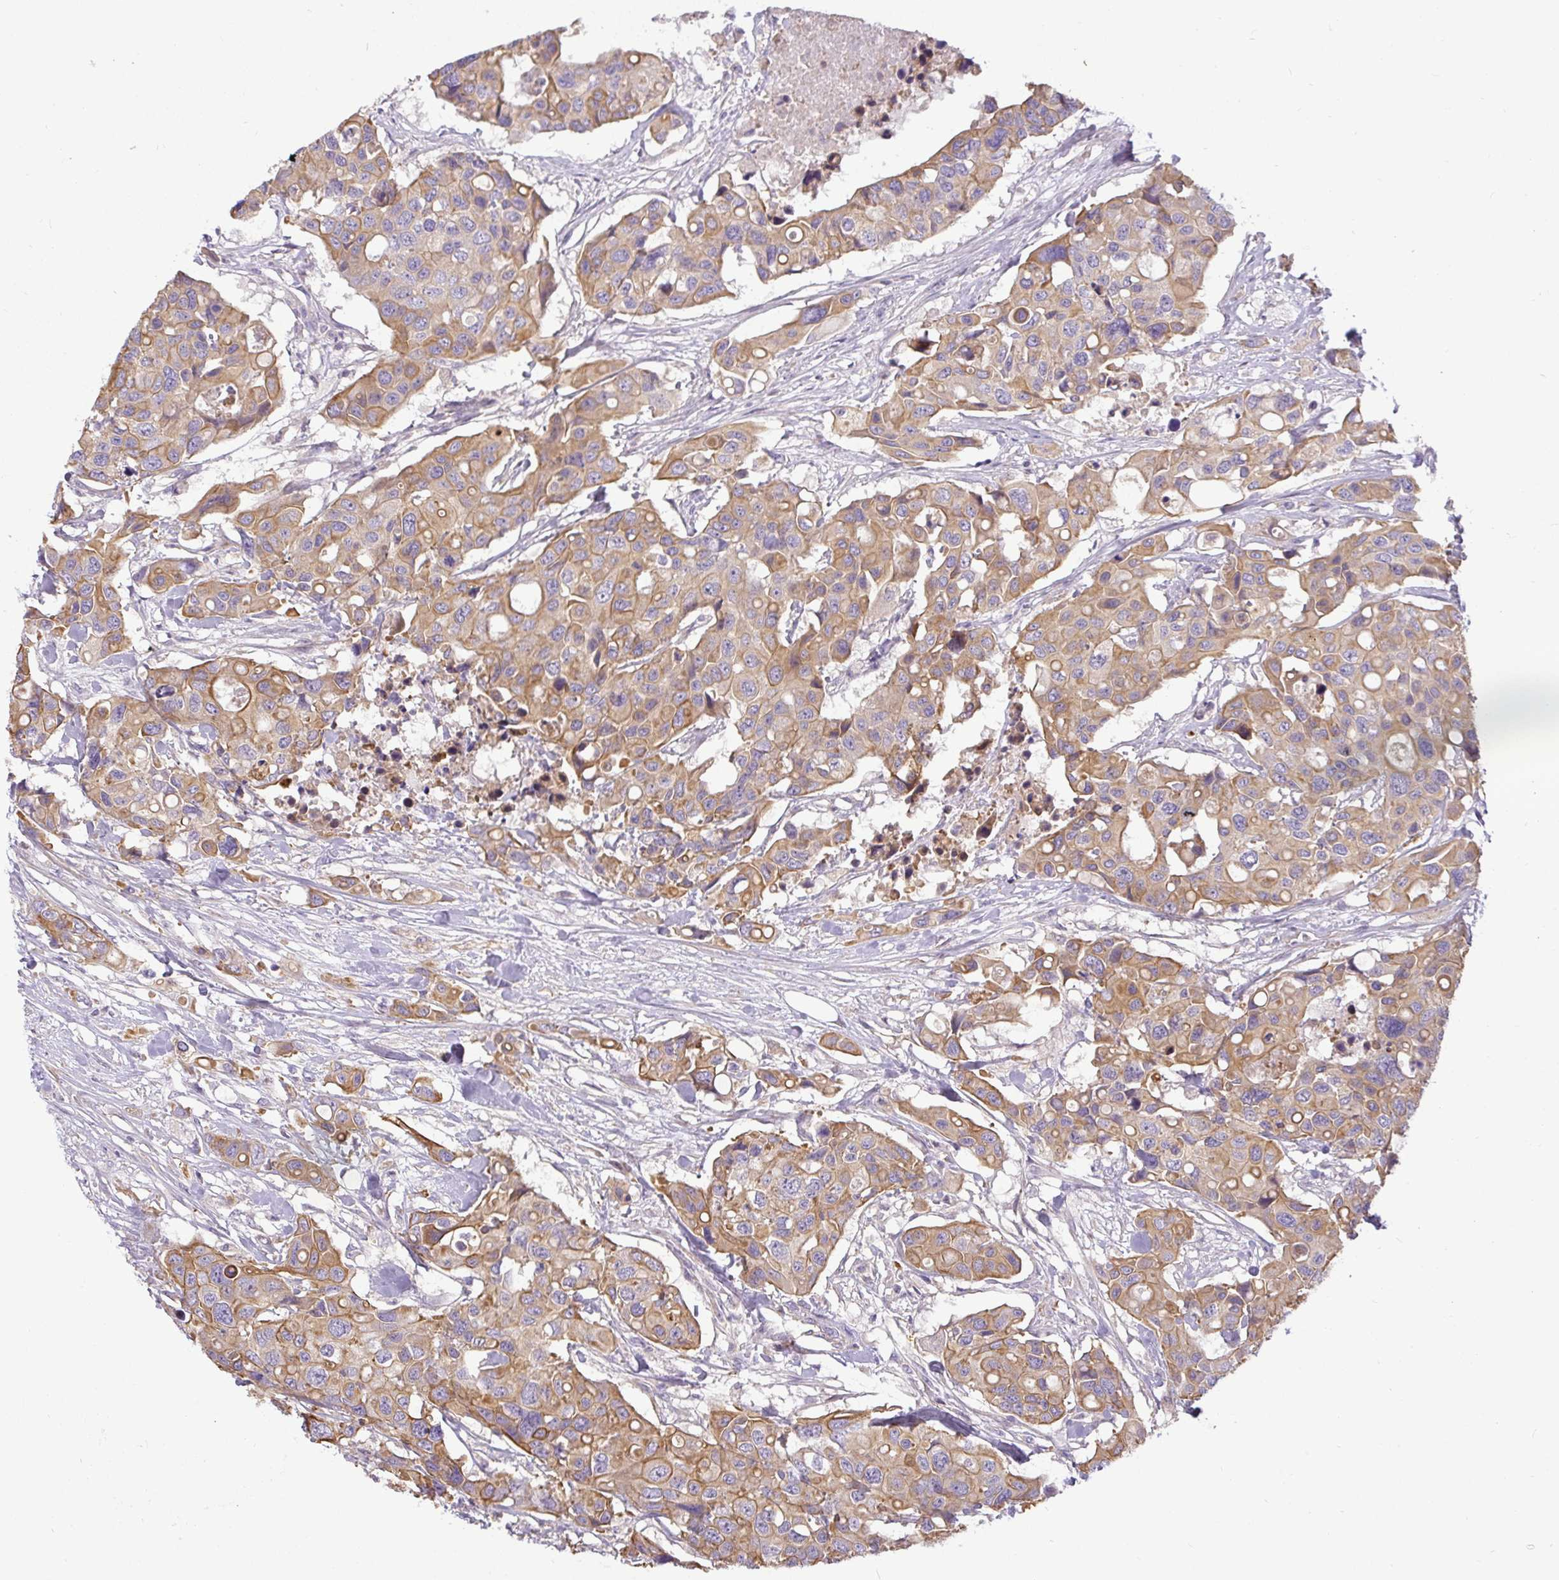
{"staining": {"intensity": "moderate", "quantity": ">75%", "location": "cytoplasmic/membranous"}, "tissue": "colorectal cancer", "cell_type": "Tumor cells", "image_type": "cancer", "snomed": [{"axis": "morphology", "description": "Adenocarcinoma, NOS"}, {"axis": "topography", "description": "Colon"}], "caption": "Moderate cytoplasmic/membranous protein staining is seen in approximately >75% of tumor cells in colorectal cancer.", "gene": "STRIP1", "patient": {"sex": "male", "age": 77}}